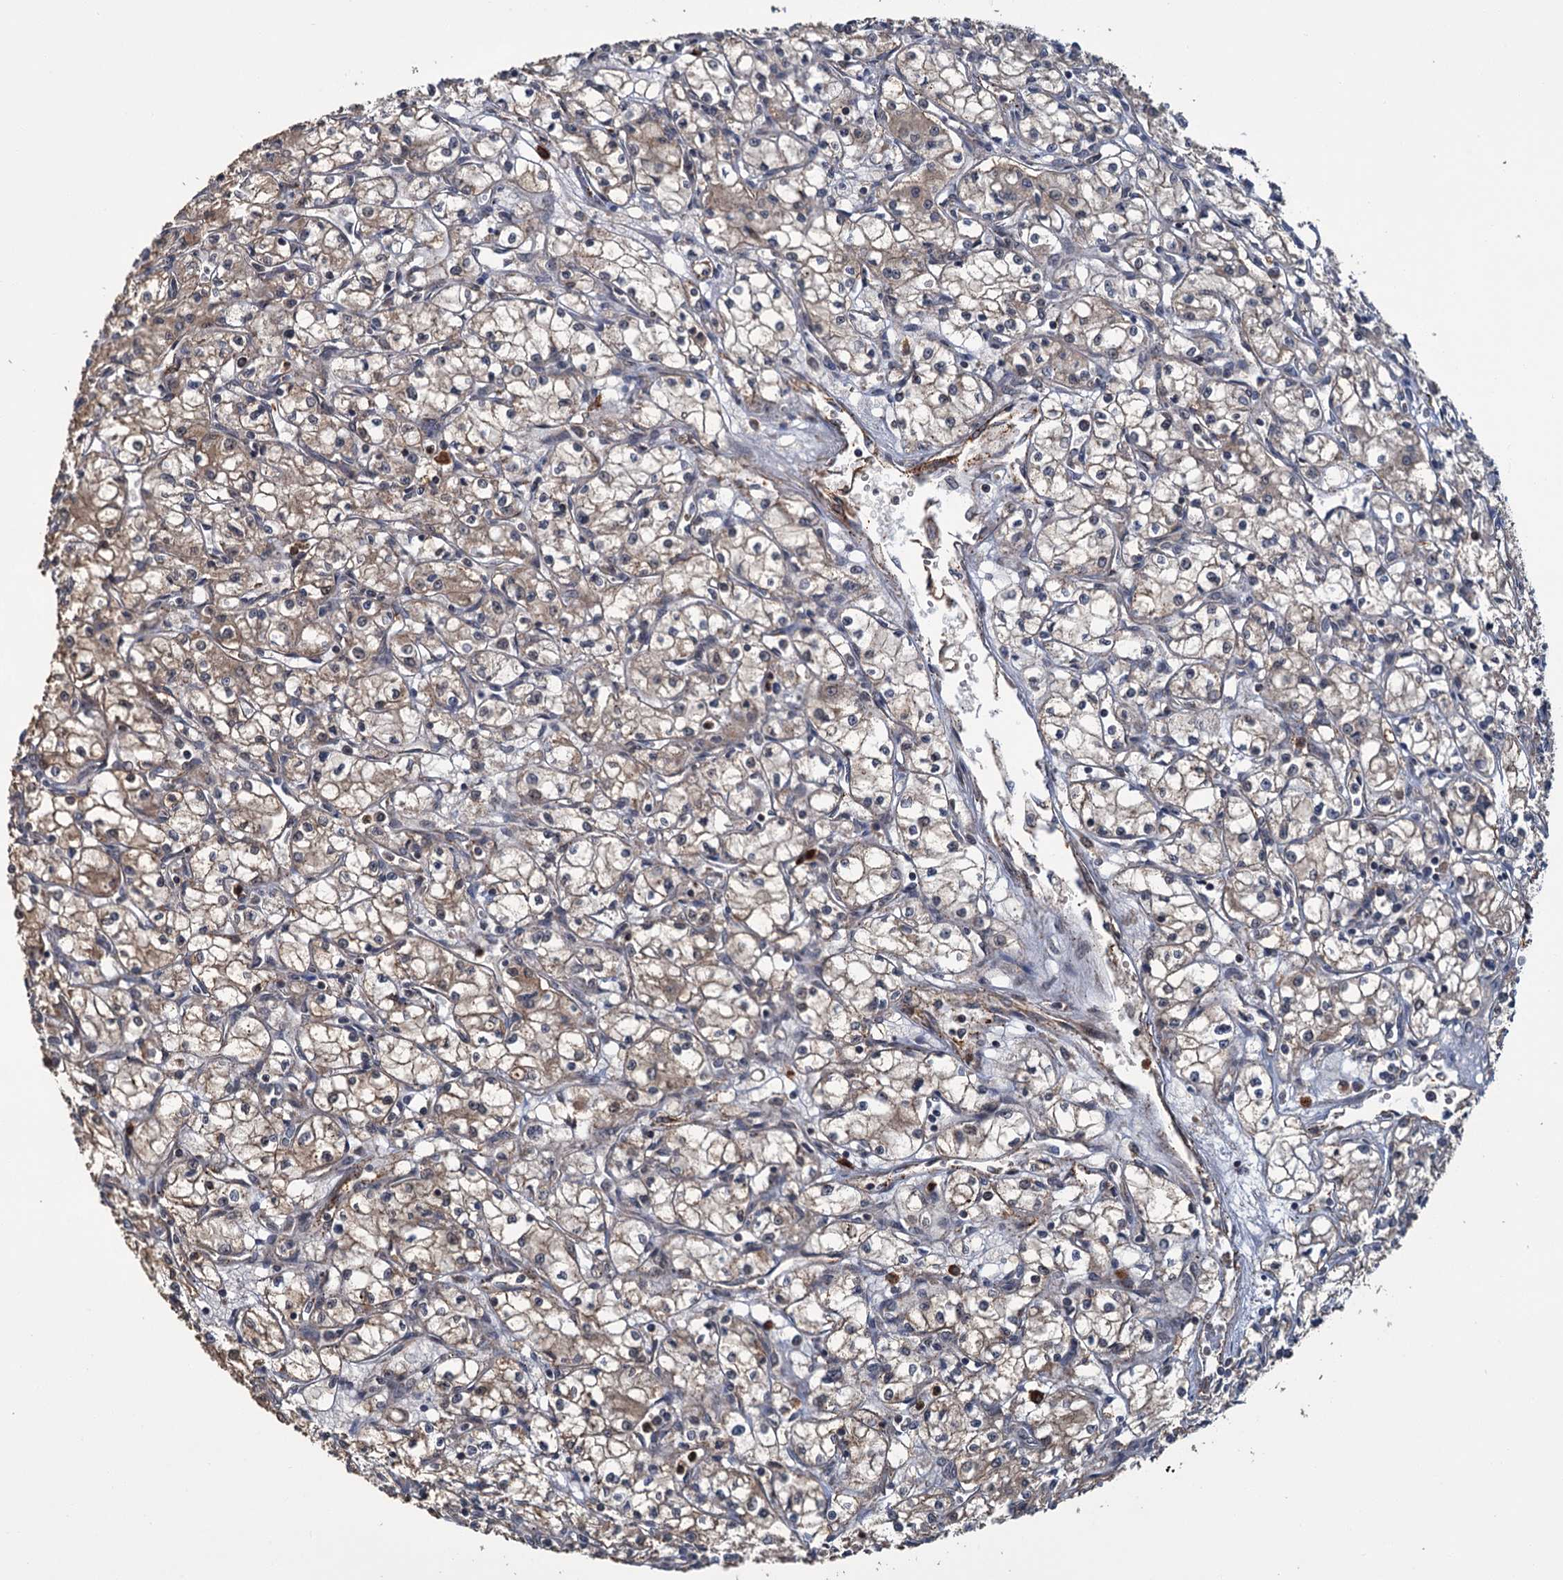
{"staining": {"intensity": "weak", "quantity": "25%-75%", "location": "nuclear"}, "tissue": "renal cancer", "cell_type": "Tumor cells", "image_type": "cancer", "snomed": [{"axis": "morphology", "description": "Adenocarcinoma, NOS"}, {"axis": "topography", "description": "Kidney"}], "caption": "Renal cancer stained with immunohistochemistry shows weak nuclear positivity in about 25%-75% of tumor cells. (IHC, brightfield microscopy, high magnification).", "gene": "KANSL2", "patient": {"sex": "male", "age": 59}}